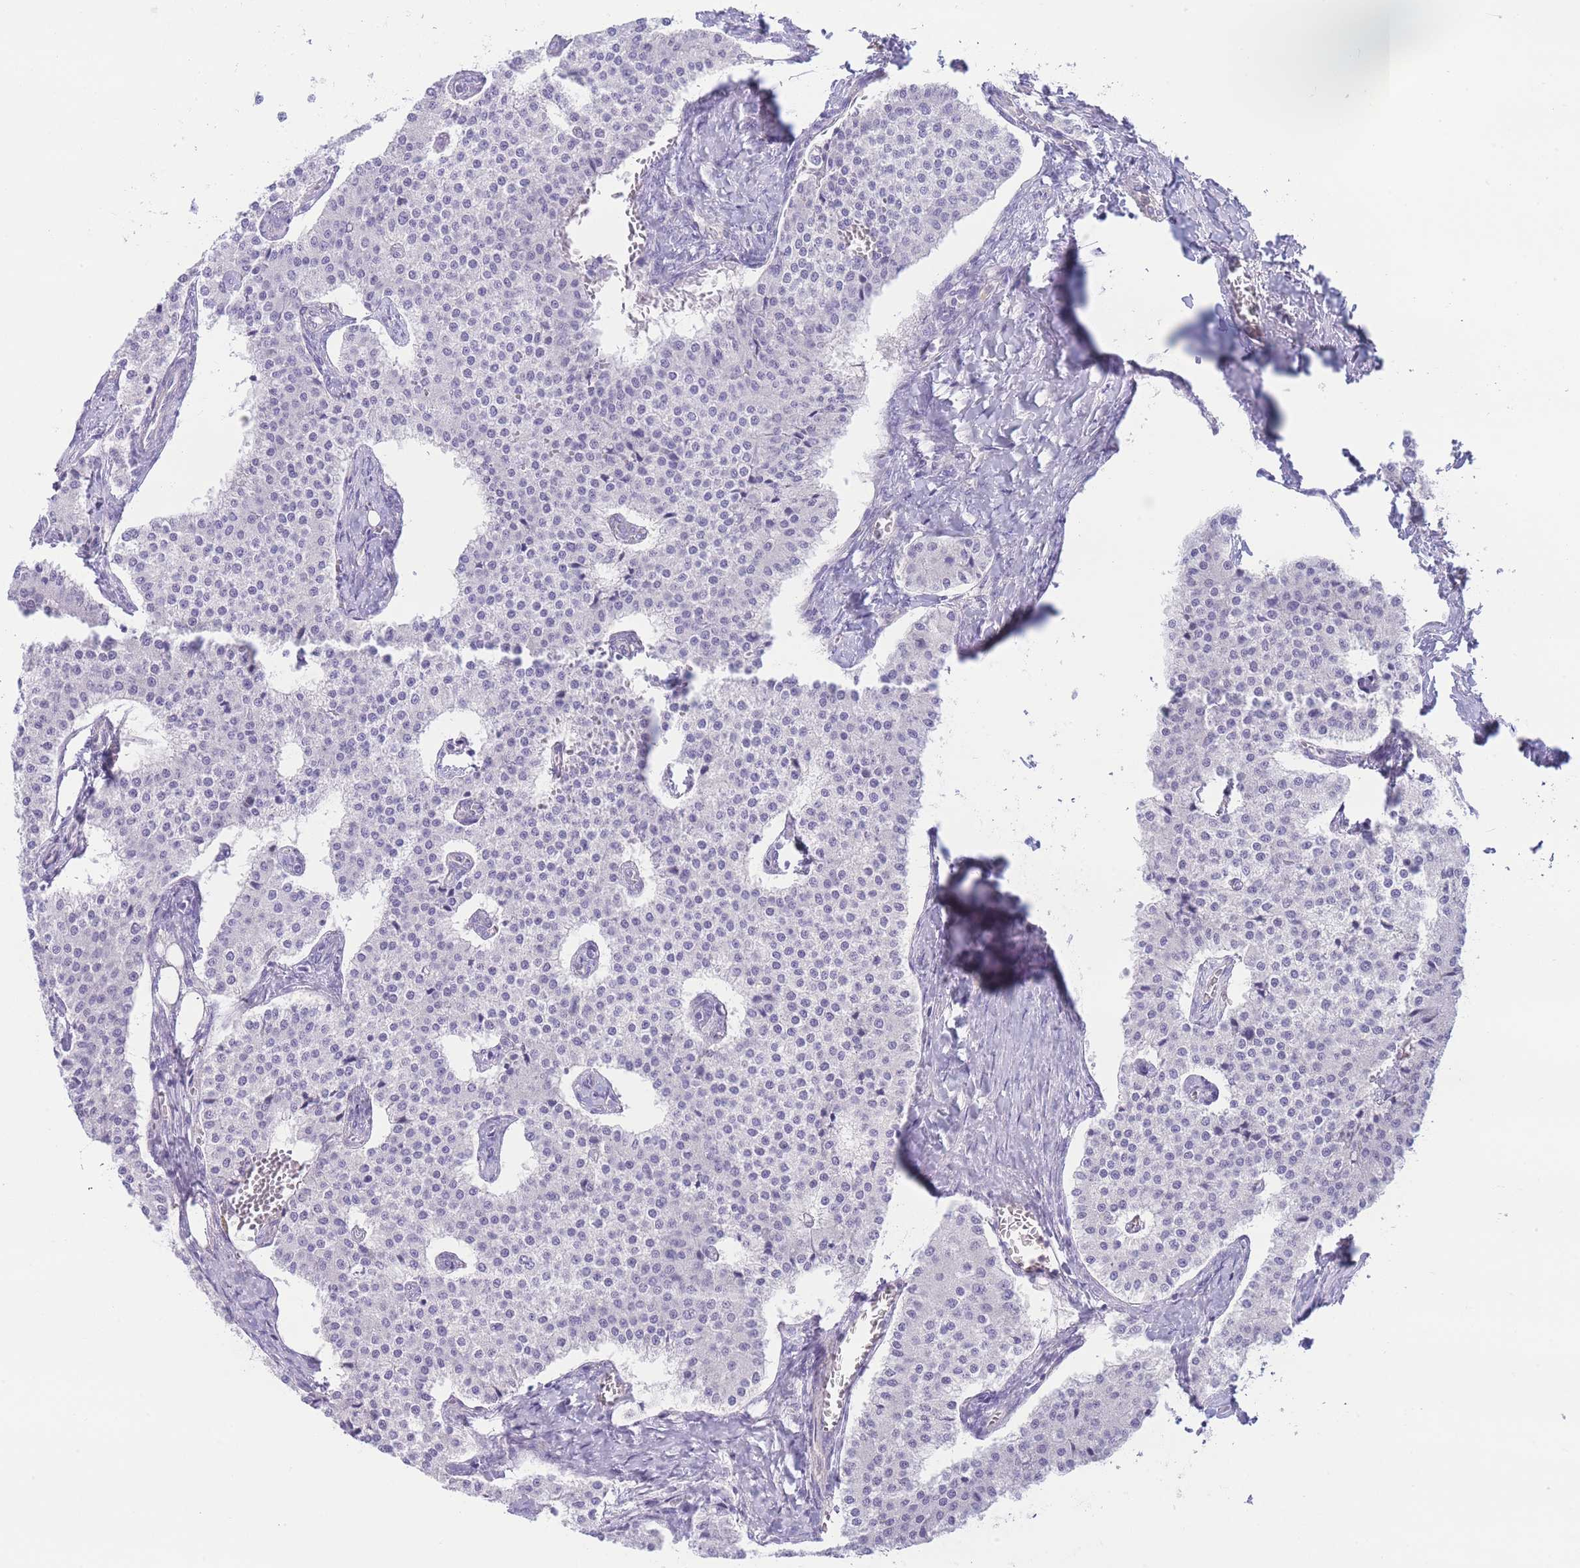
{"staining": {"intensity": "negative", "quantity": "none", "location": "none"}, "tissue": "carcinoid", "cell_type": "Tumor cells", "image_type": "cancer", "snomed": [{"axis": "morphology", "description": "Carcinoid, malignant, NOS"}, {"axis": "topography", "description": "Colon"}], "caption": "Immunohistochemical staining of human carcinoid shows no significant positivity in tumor cells. (DAB (3,3'-diaminobenzidine) IHC visualized using brightfield microscopy, high magnification).", "gene": "BHLHA15", "patient": {"sex": "female", "age": 52}}